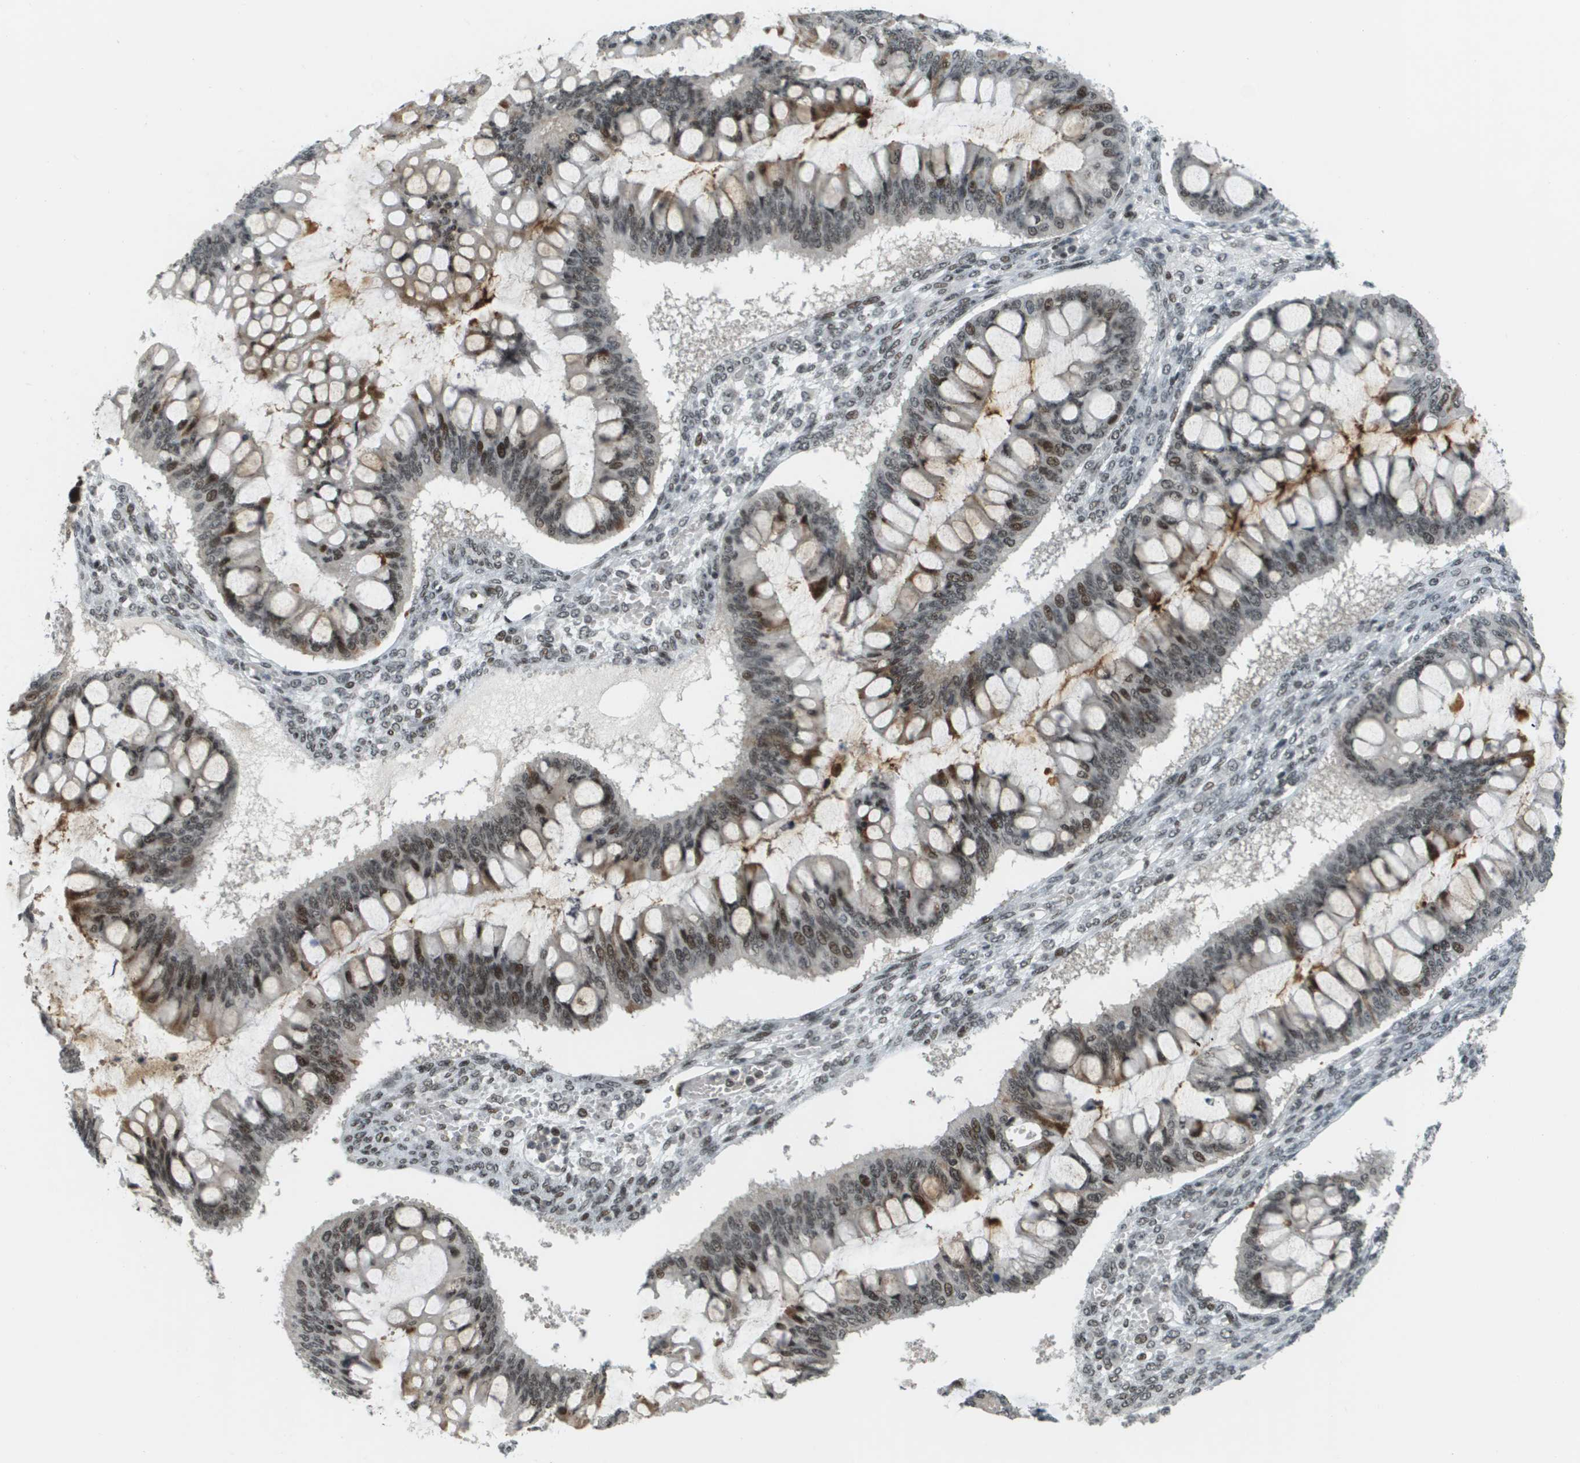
{"staining": {"intensity": "moderate", "quantity": "25%-75%", "location": "nuclear"}, "tissue": "ovarian cancer", "cell_type": "Tumor cells", "image_type": "cancer", "snomed": [{"axis": "morphology", "description": "Cystadenocarcinoma, mucinous, NOS"}, {"axis": "topography", "description": "Ovary"}], "caption": "Human ovarian cancer stained with a protein marker exhibits moderate staining in tumor cells.", "gene": "IRF7", "patient": {"sex": "female", "age": 73}}